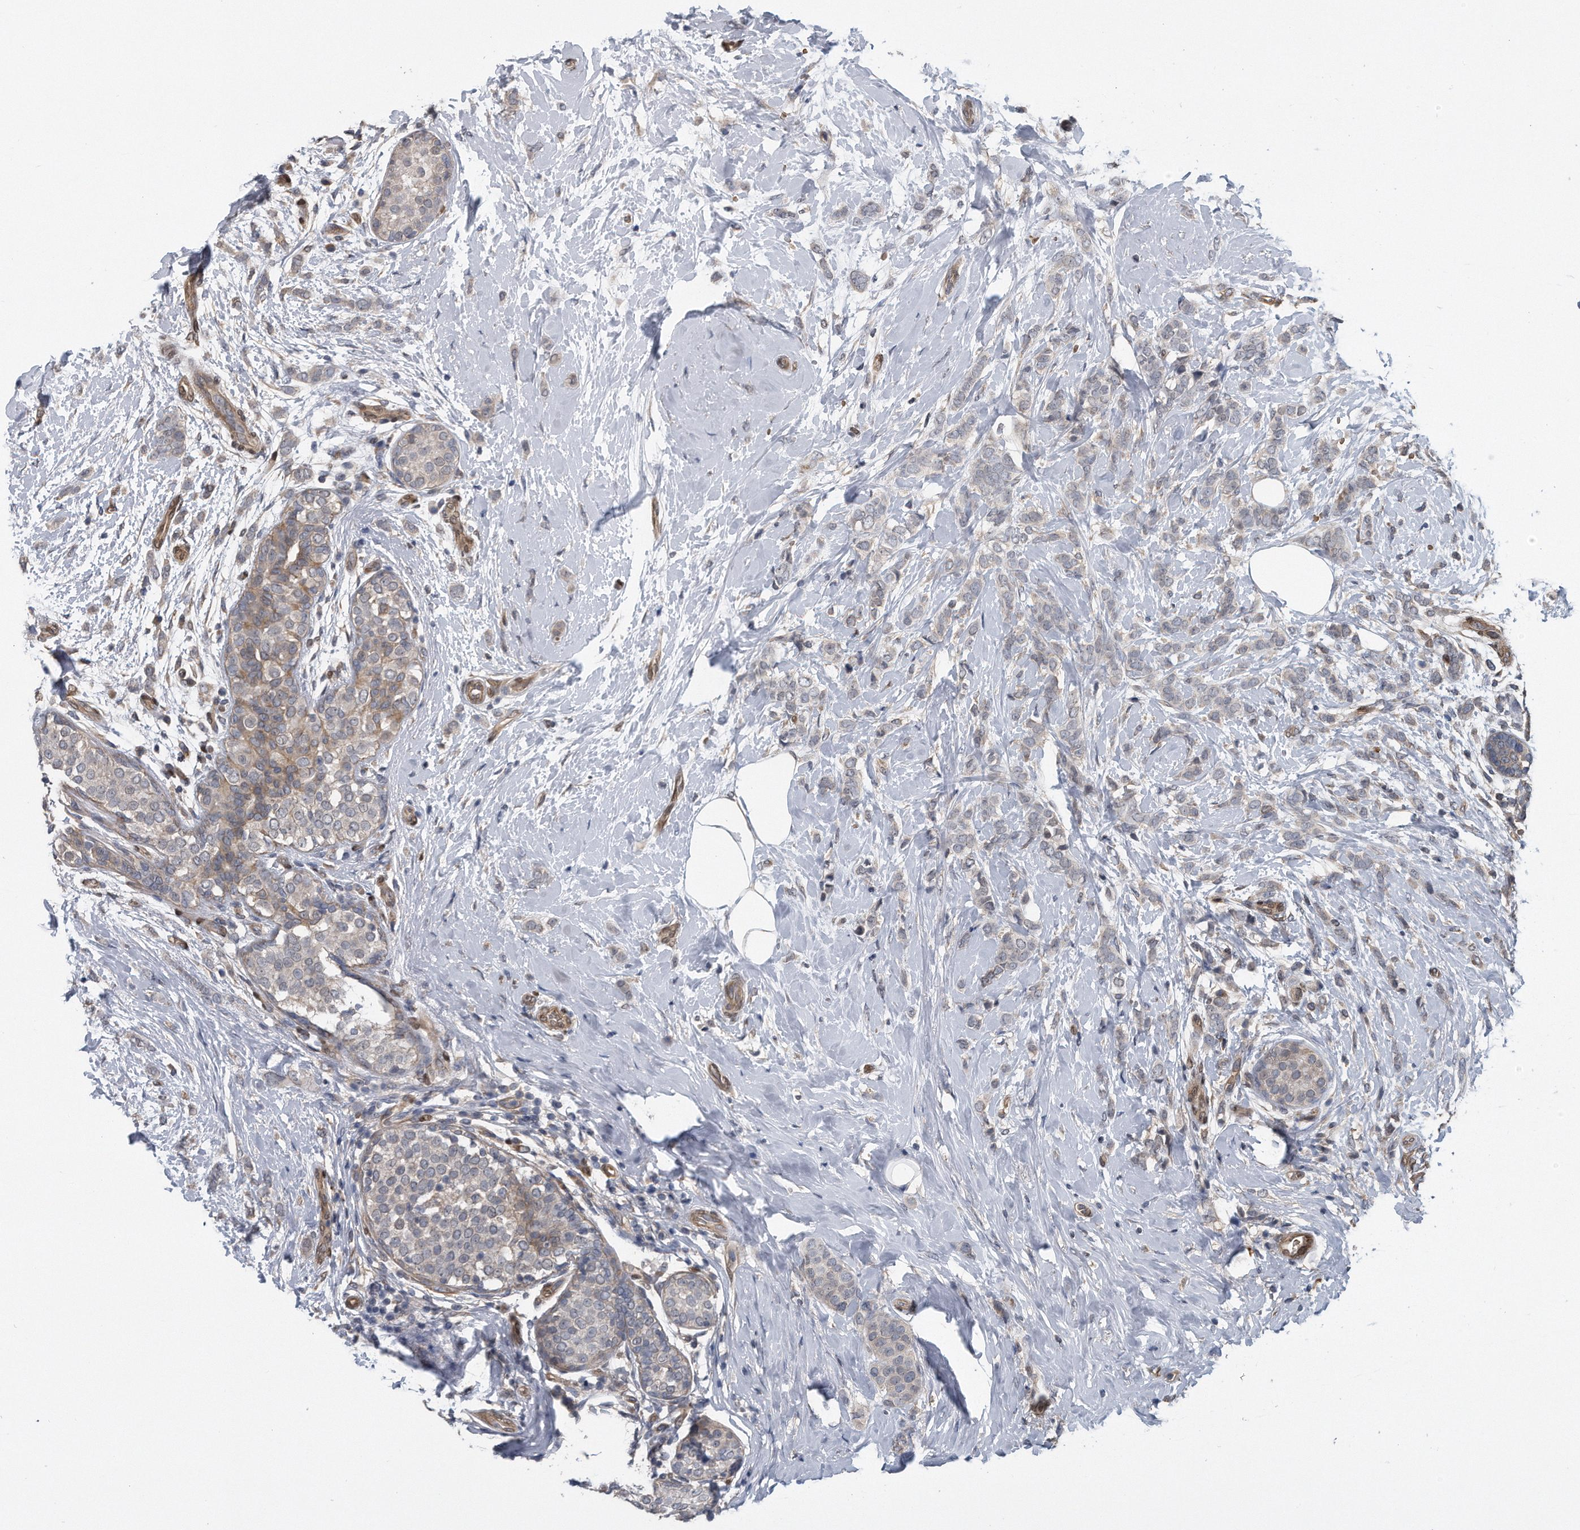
{"staining": {"intensity": "negative", "quantity": "none", "location": "none"}, "tissue": "breast cancer", "cell_type": "Tumor cells", "image_type": "cancer", "snomed": [{"axis": "morphology", "description": "Lobular carcinoma, in situ"}, {"axis": "morphology", "description": "Lobular carcinoma"}, {"axis": "topography", "description": "Breast"}], "caption": "An immunohistochemistry image of breast cancer is shown. There is no staining in tumor cells of breast cancer.", "gene": "ZNF79", "patient": {"sex": "female", "age": 41}}